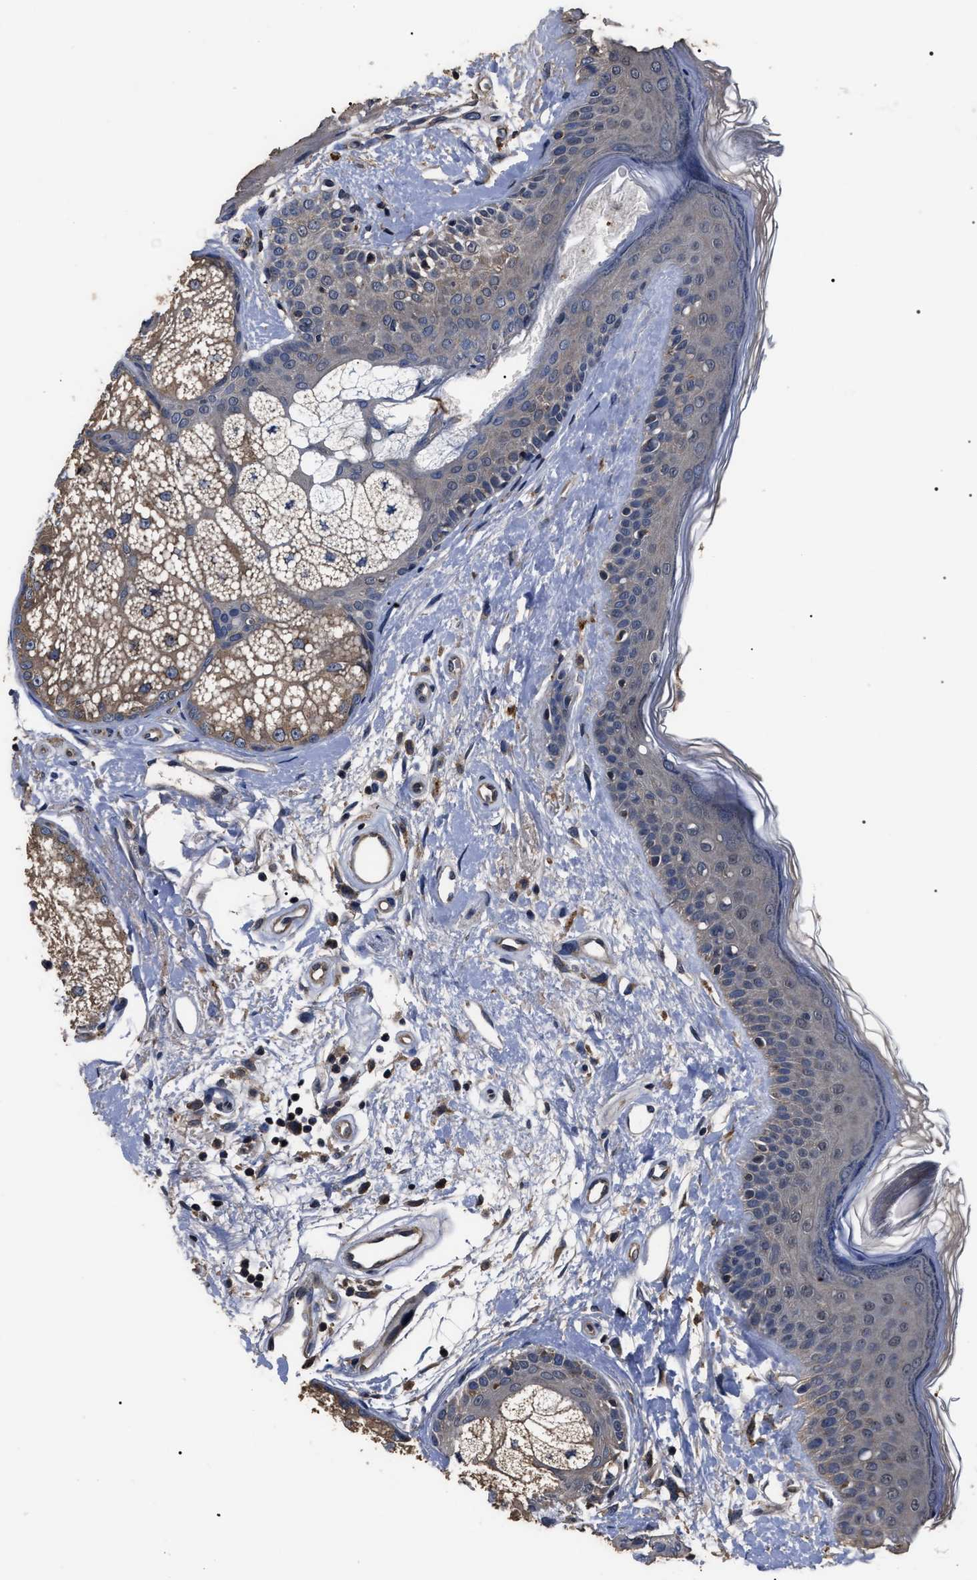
{"staining": {"intensity": "weak", "quantity": "25%-75%", "location": "cytoplasmic/membranous"}, "tissue": "oral mucosa", "cell_type": "Squamous epithelial cells", "image_type": "normal", "snomed": [{"axis": "morphology", "description": "Normal tissue, NOS"}, {"axis": "topography", "description": "Skin"}, {"axis": "topography", "description": "Oral tissue"}], "caption": "A low amount of weak cytoplasmic/membranous expression is identified in about 25%-75% of squamous epithelial cells in normal oral mucosa. (Brightfield microscopy of DAB IHC at high magnification).", "gene": "RNF216", "patient": {"sex": "male", "age": 84}}